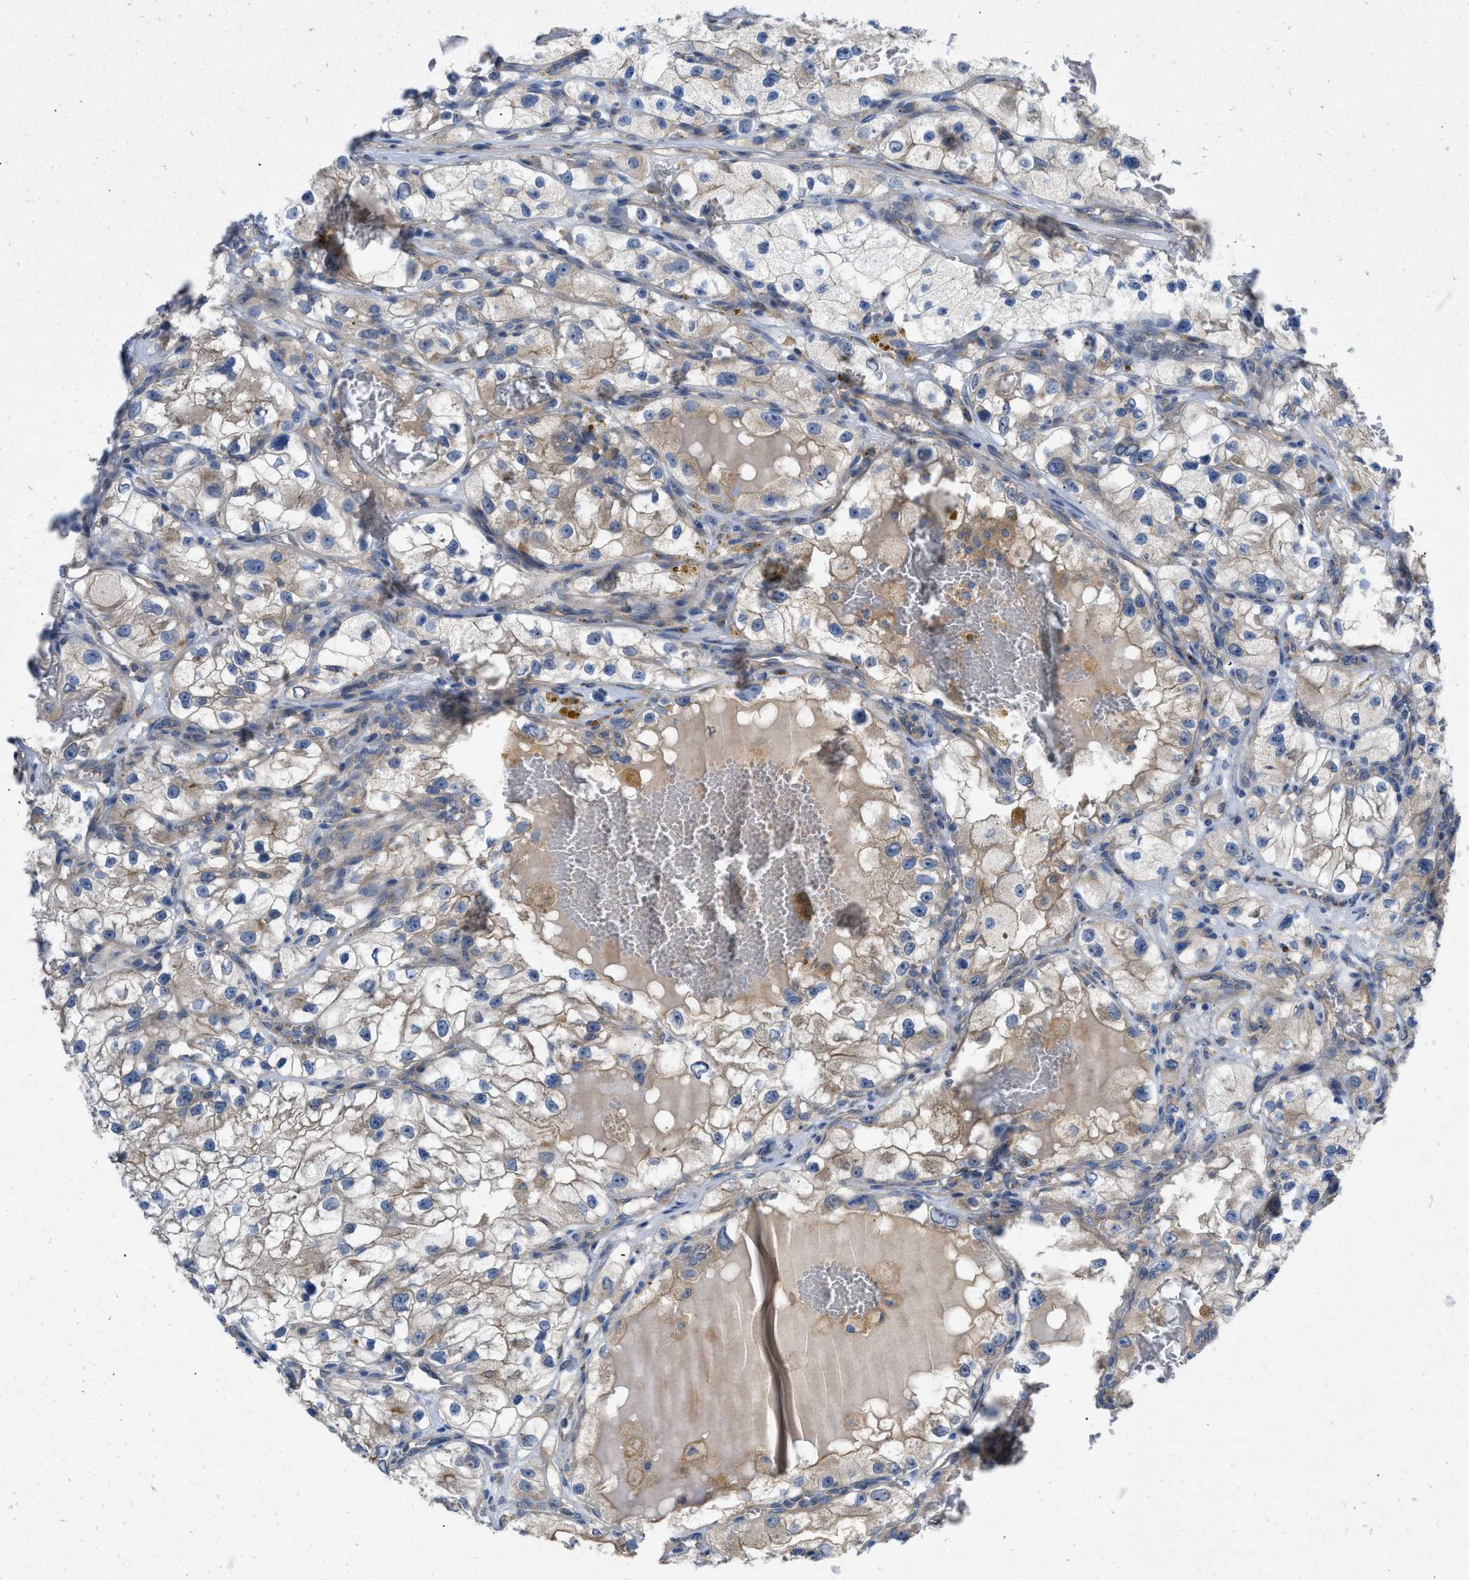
{"staining": {"intensity": "weak", "quantity": "25%-75%", "location": "cytoplasmic/membranous"}, "tissue": "renal cancer", "cell_type": "Tumor cells", "image_type": "cancer", "snomed": [{"axis": "morphology", "description": "Adenocarcinoma, NOS"}, {"axis": "topography", "description": "Kidney"}], "caption": "Immunohistochemistry photomicrograph of human renal adenocarcinoma stained for a protein (brown), which shows low levels of weak cytoplasmic/membranous positivity in approximately 25%-75% of tumor cells.", "gene": "TMEM131", "patient": {"sex": "female", "age": 57}}